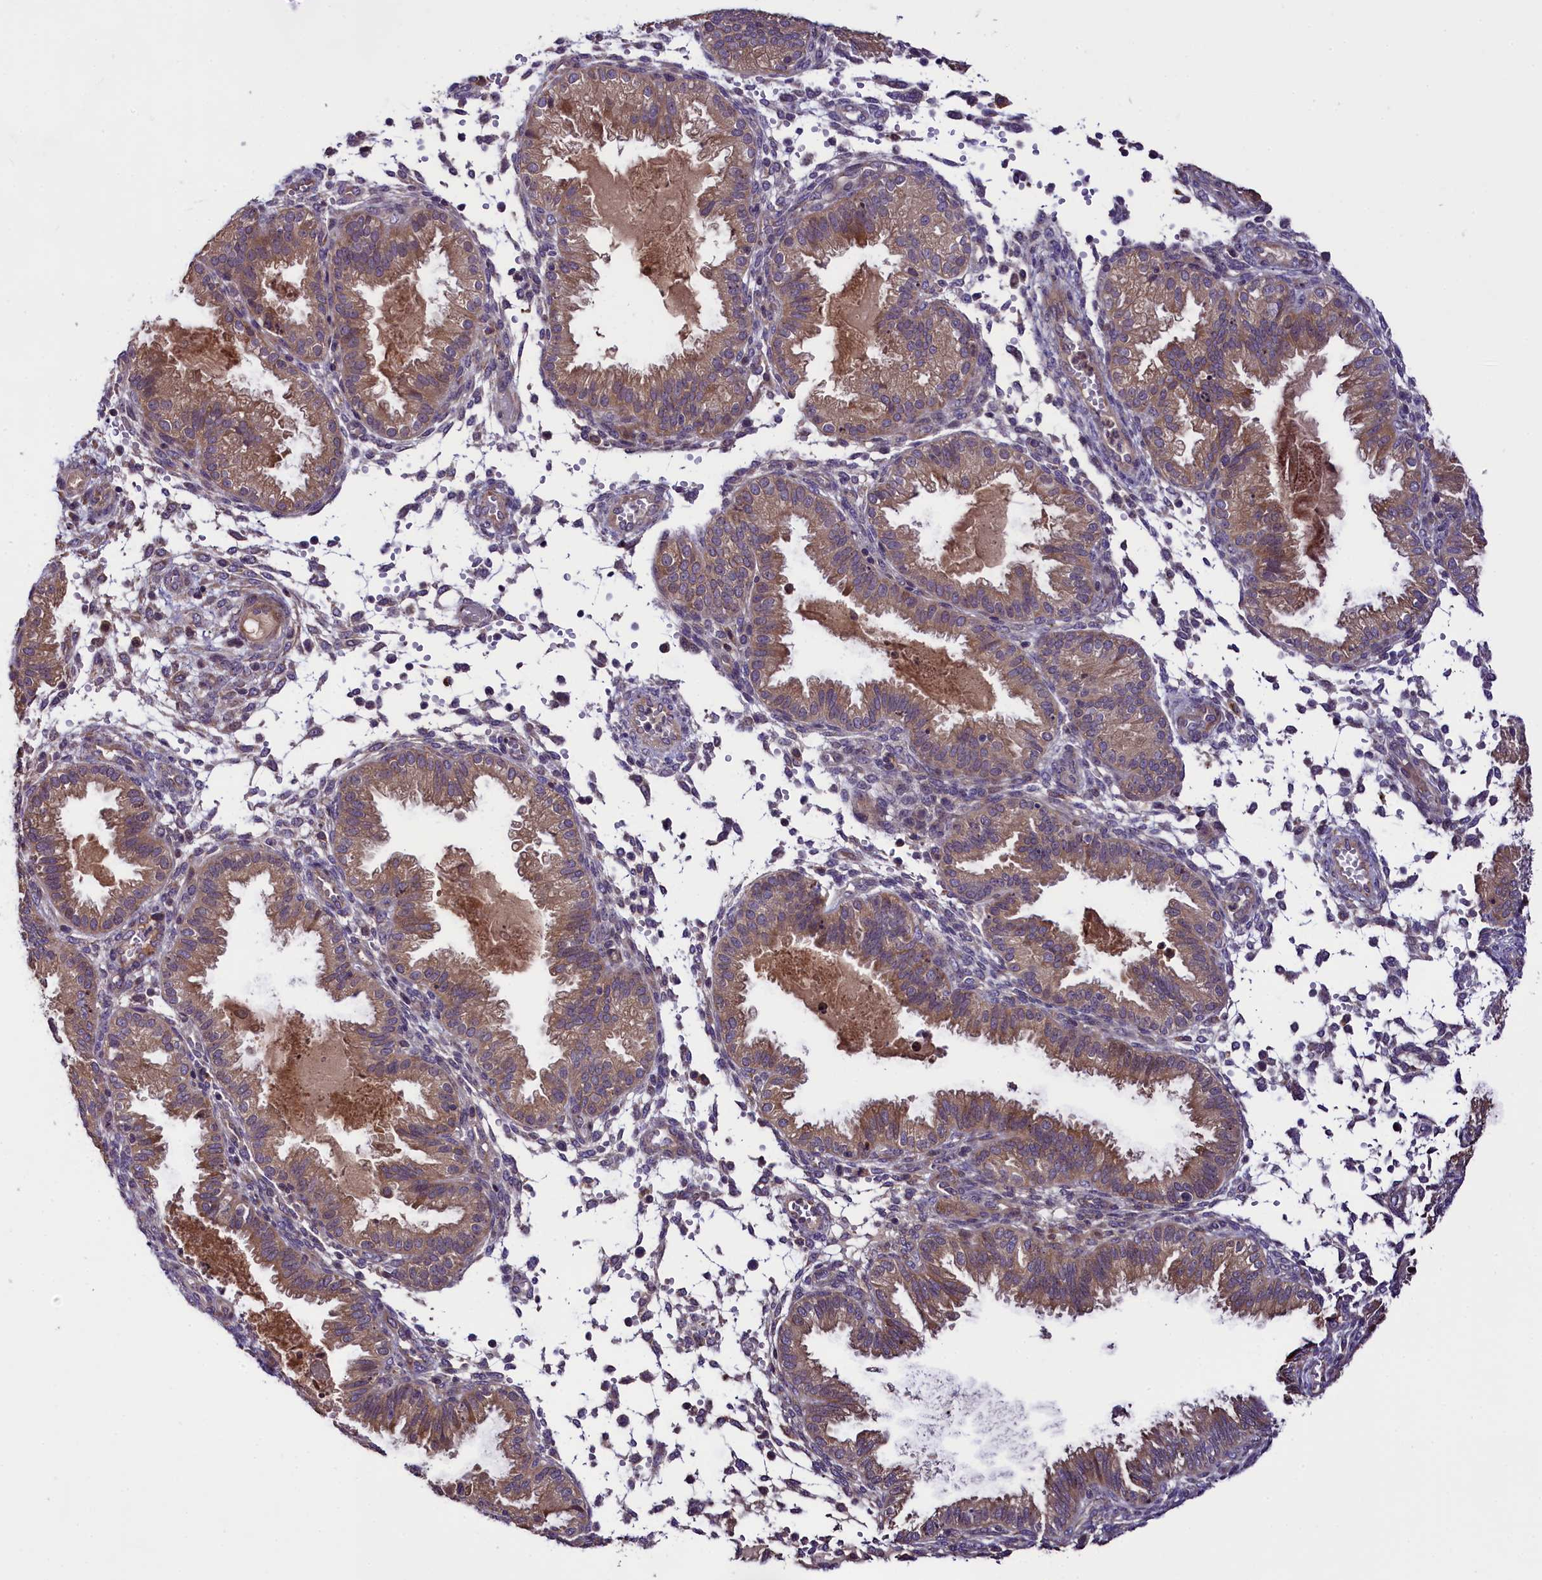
{"staining": {"intensity": "weak", "quantity": "<25%", "location": "cytoplasmic/membranous"}, "tissue": "endometrium", "cell_type": "Cells in endometrial stroma", "image_type": "normal", "snomed": [{"axis": "morphology", "description": "Normal tissue, NOS"}, {"axis": "topography", "description": "Endometrium"}], "caption": "DAB immunohistochemical staining of unremarkable endometrium demonstrates no significant positivity in cells in endometrial stroma.", "gene": "ABCC10", "patient": {"sex": "female", "age": 33}}